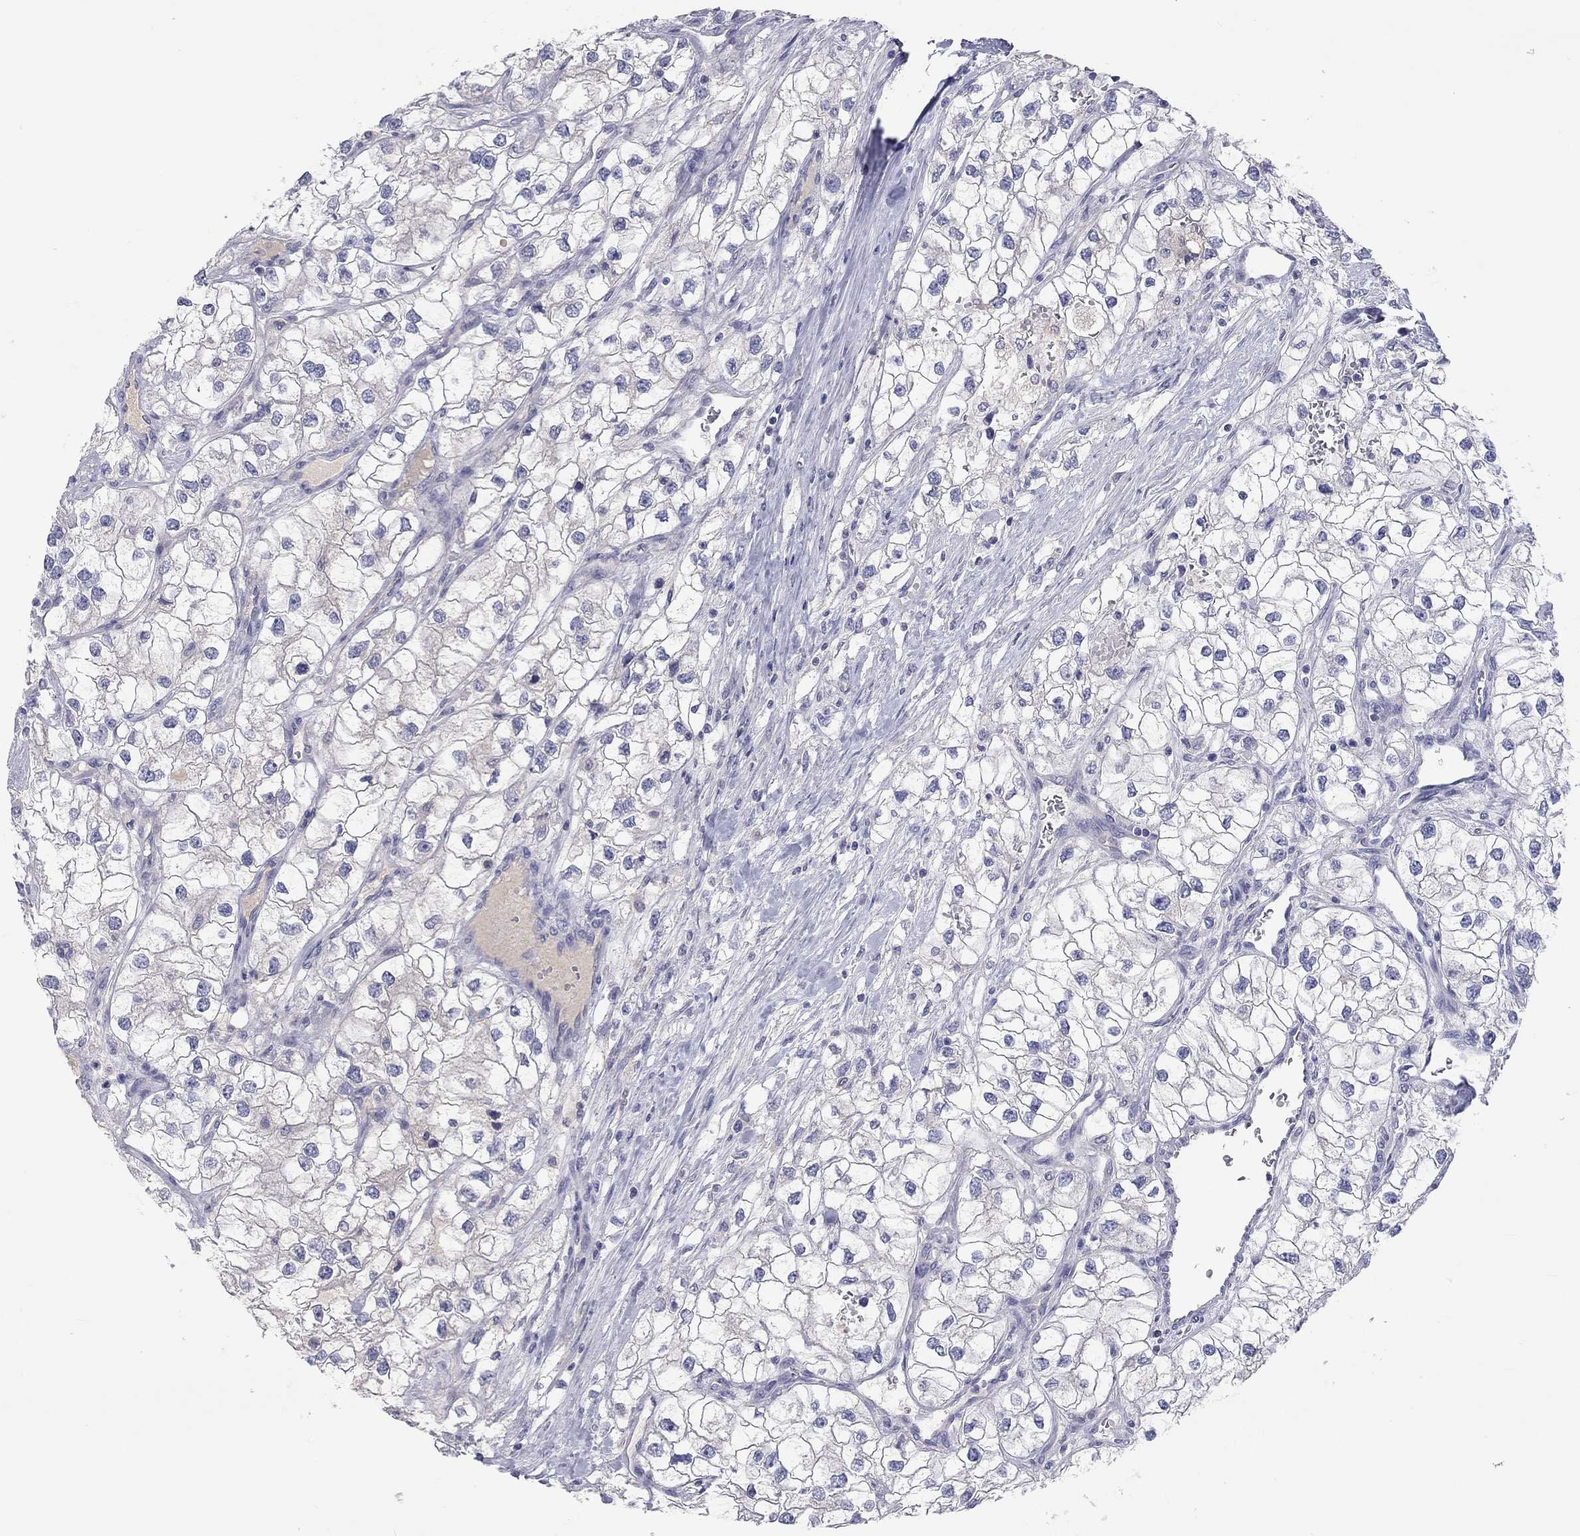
{"staining": {"intensity": "negative", "quantity": "none", "location": "none"}, "tissue": "renal cancer", "cell_type": "Tumor cells", "image_type": "cancer", "snomed": [{"axis": "morphology", "description": "Adenocarcinoma, NOS"}, {"axis": "topography", "description": "Kidney"}], "caption": "High power microscopy histopathology image of an immunohistochemistry (IHC) image of renal cancer, revealing no significant positivity in tumor cells.", "gene": "ST7L", "patient": {"sex": "male", "age": 59}}